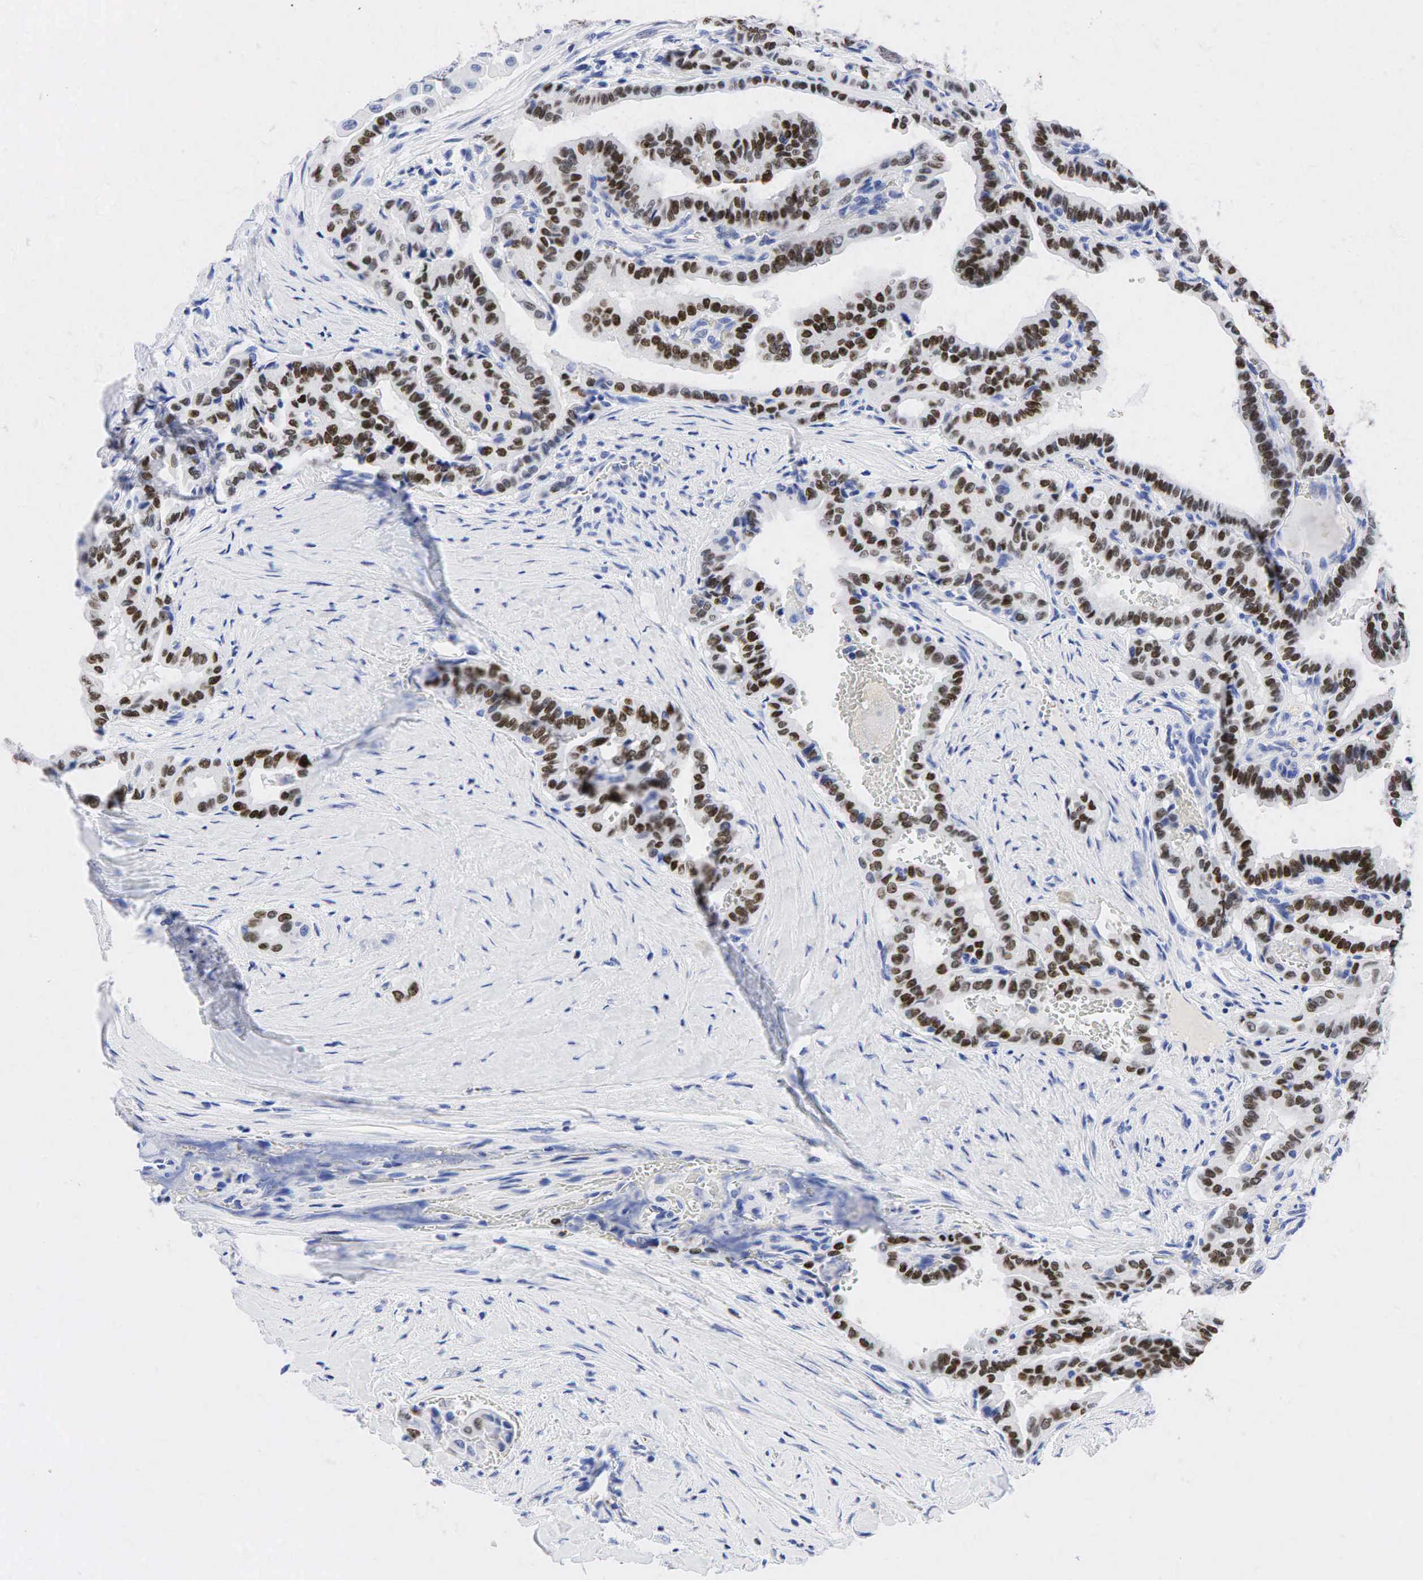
{"staining": {"intensity": "moderate", "quantity": ">75%", "location": "nuclear"}, "tissue": "thyroid cancer", "cell_type": "Tumor cells", "image_type": "cancer", "snomed": [{"axis": "morphology", "description": "Papillary adenocarcinoma, NOS"}, {"axis": "topography", "description": "Thyroid gland"}], "caption": "Protein expression analysis of thyroid cancer (papillary adenocarcinoma) demonstrates moderate nuclear expression in about >75% of tumor cells. Nuclei are stained in blue.", "gene": "NKX2-1", "patient": {"sex": "male", "age": 87}}